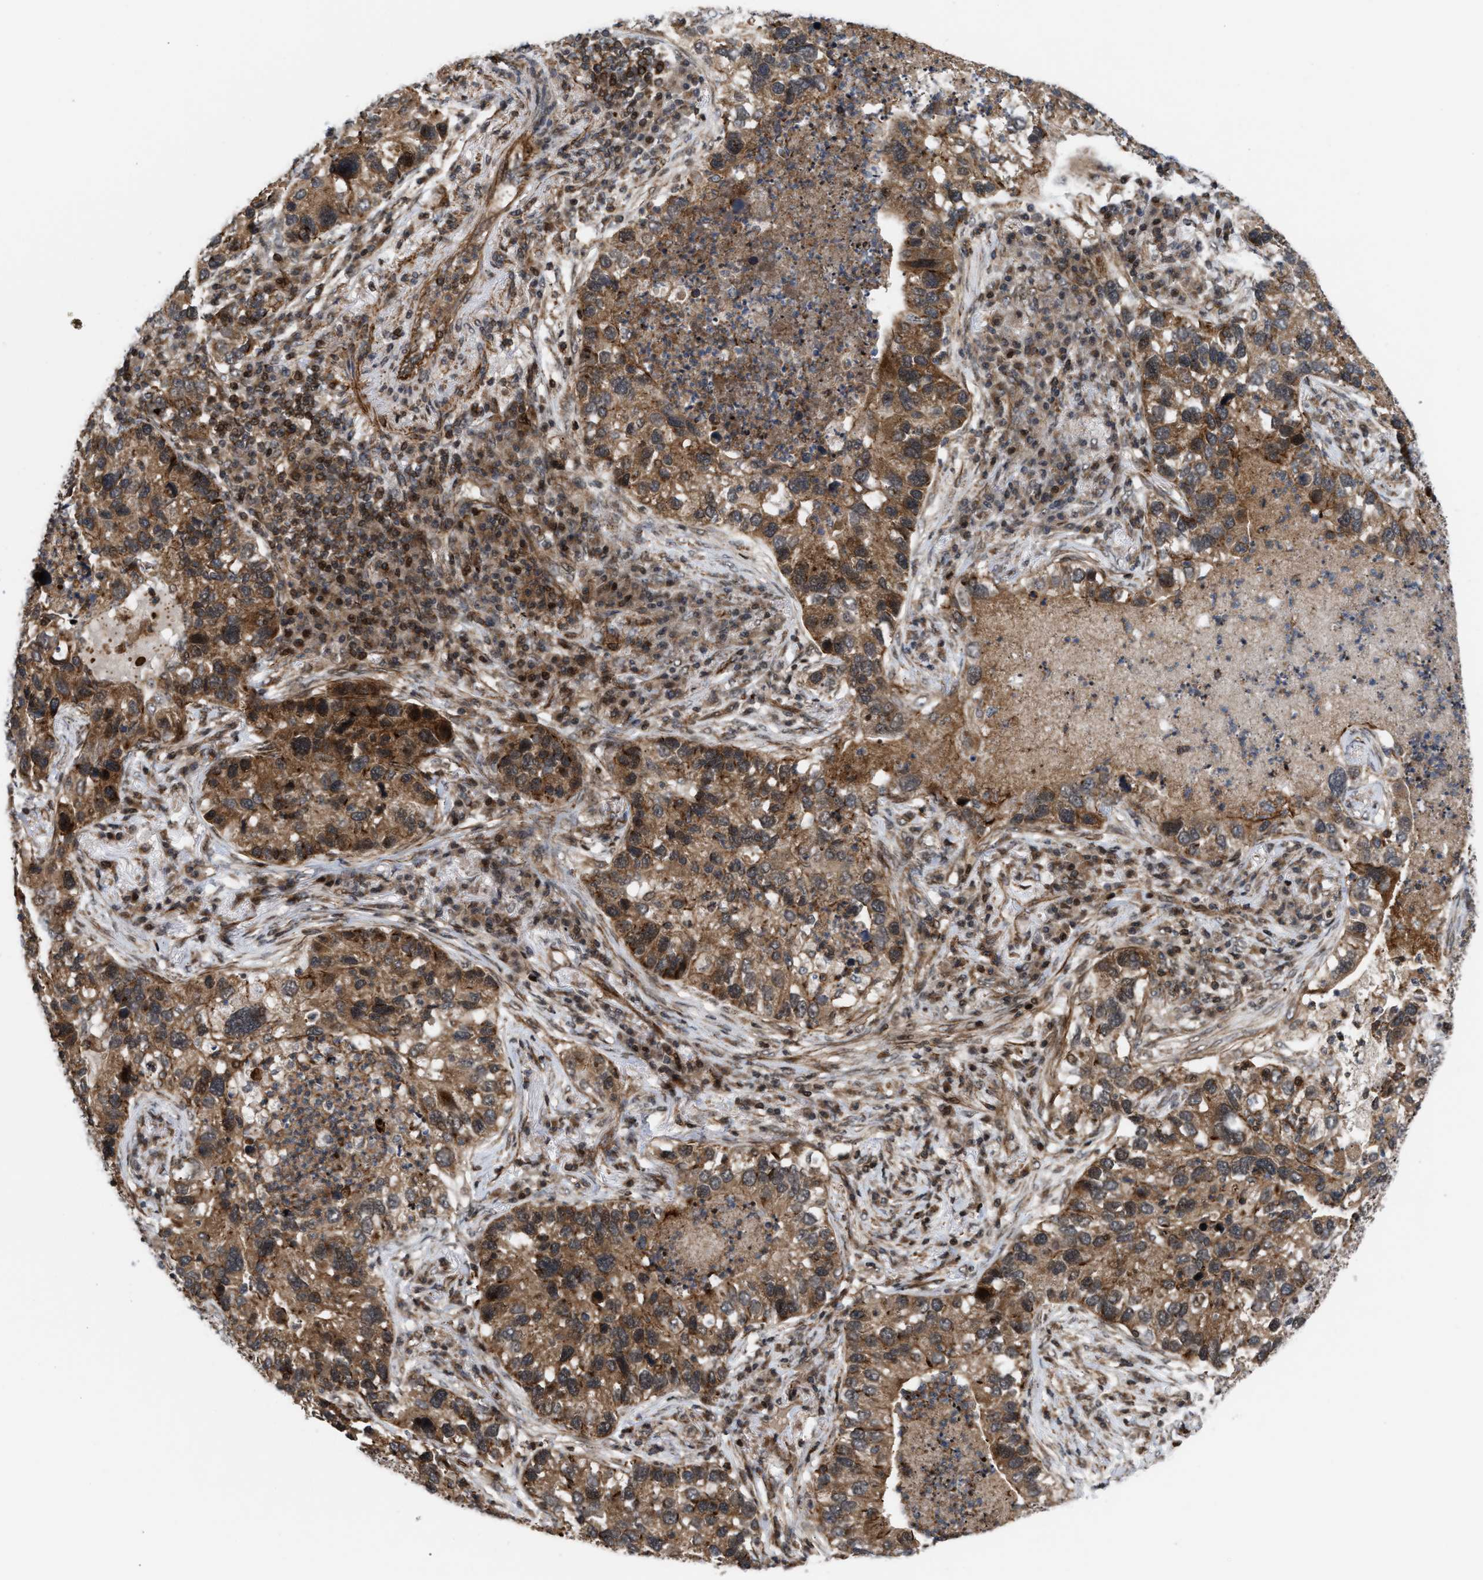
{"staining": {"intensity": "moderate", "quantity": ">75%", "location": "cytoplasmic/membranous,nuclear"}, "tissue": "lung cancer", "cell_type": "Tumor cells", "image_type": "cancer", "snomed": [{"axis": "morphology", "description": "Normal tissue, NOS"}, {"axis": "morphology", "description": "Adenocarcinoma, NOS"}, {"axis": "topography", "description": "Bronchus"}, {"axis": "topography", "description": "Lung"}], "caption": "Protein expression analysis of lung cancer demonstrates moderate cytoplasmic/membranous and nuclear expression in about >75% of tumor cells. The staining was performed using DAB, with brown indicating positive protein expression. Nuclei are stained blue with hematoxylin.", "gene": "STAU2", "patient": {"sex": "male", "age": 54}}